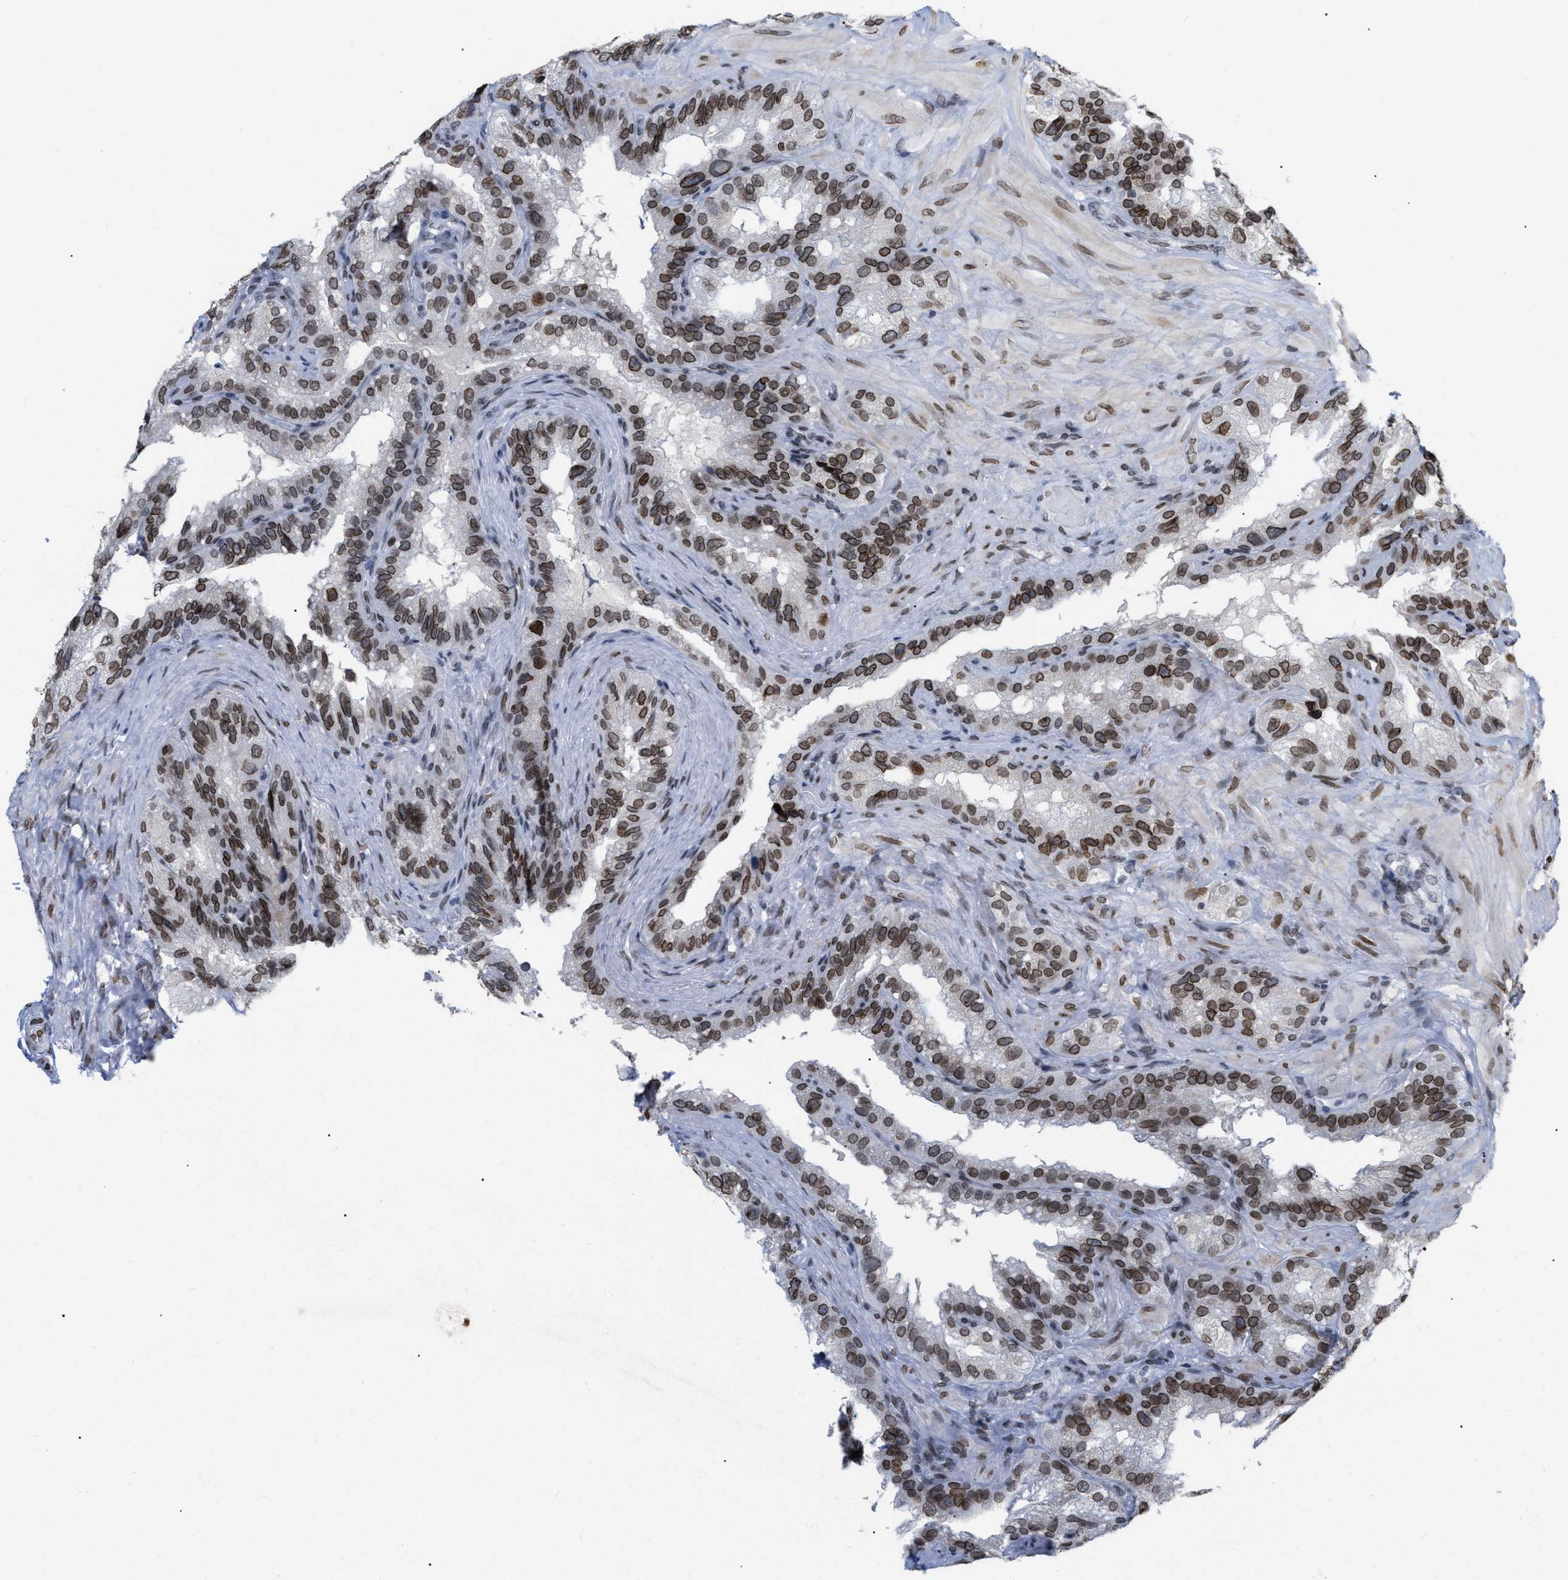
{"staining": {"intensity": "strong", "quantity": ">75%", "location": "cytoplasmic/membranous,nuclear"}, "tissue": "seminal vesicle", "cell_type": "Glandular cells", "image_type": "normal", "snomed": [{"axis": "morphology", "description": "Normal tissue, NOS"}, {"axis": "topography", "description": "Seminal veicle"}], "caption": "This is a photomicrograph of immunohistochemistry staining of normal seminal vesicle, which shows strong positivity in the cytoplasmic/membranous,nuclear of glandular cells.", "gene": "TPR", "patient": {"sex": "male", "age": 68}}